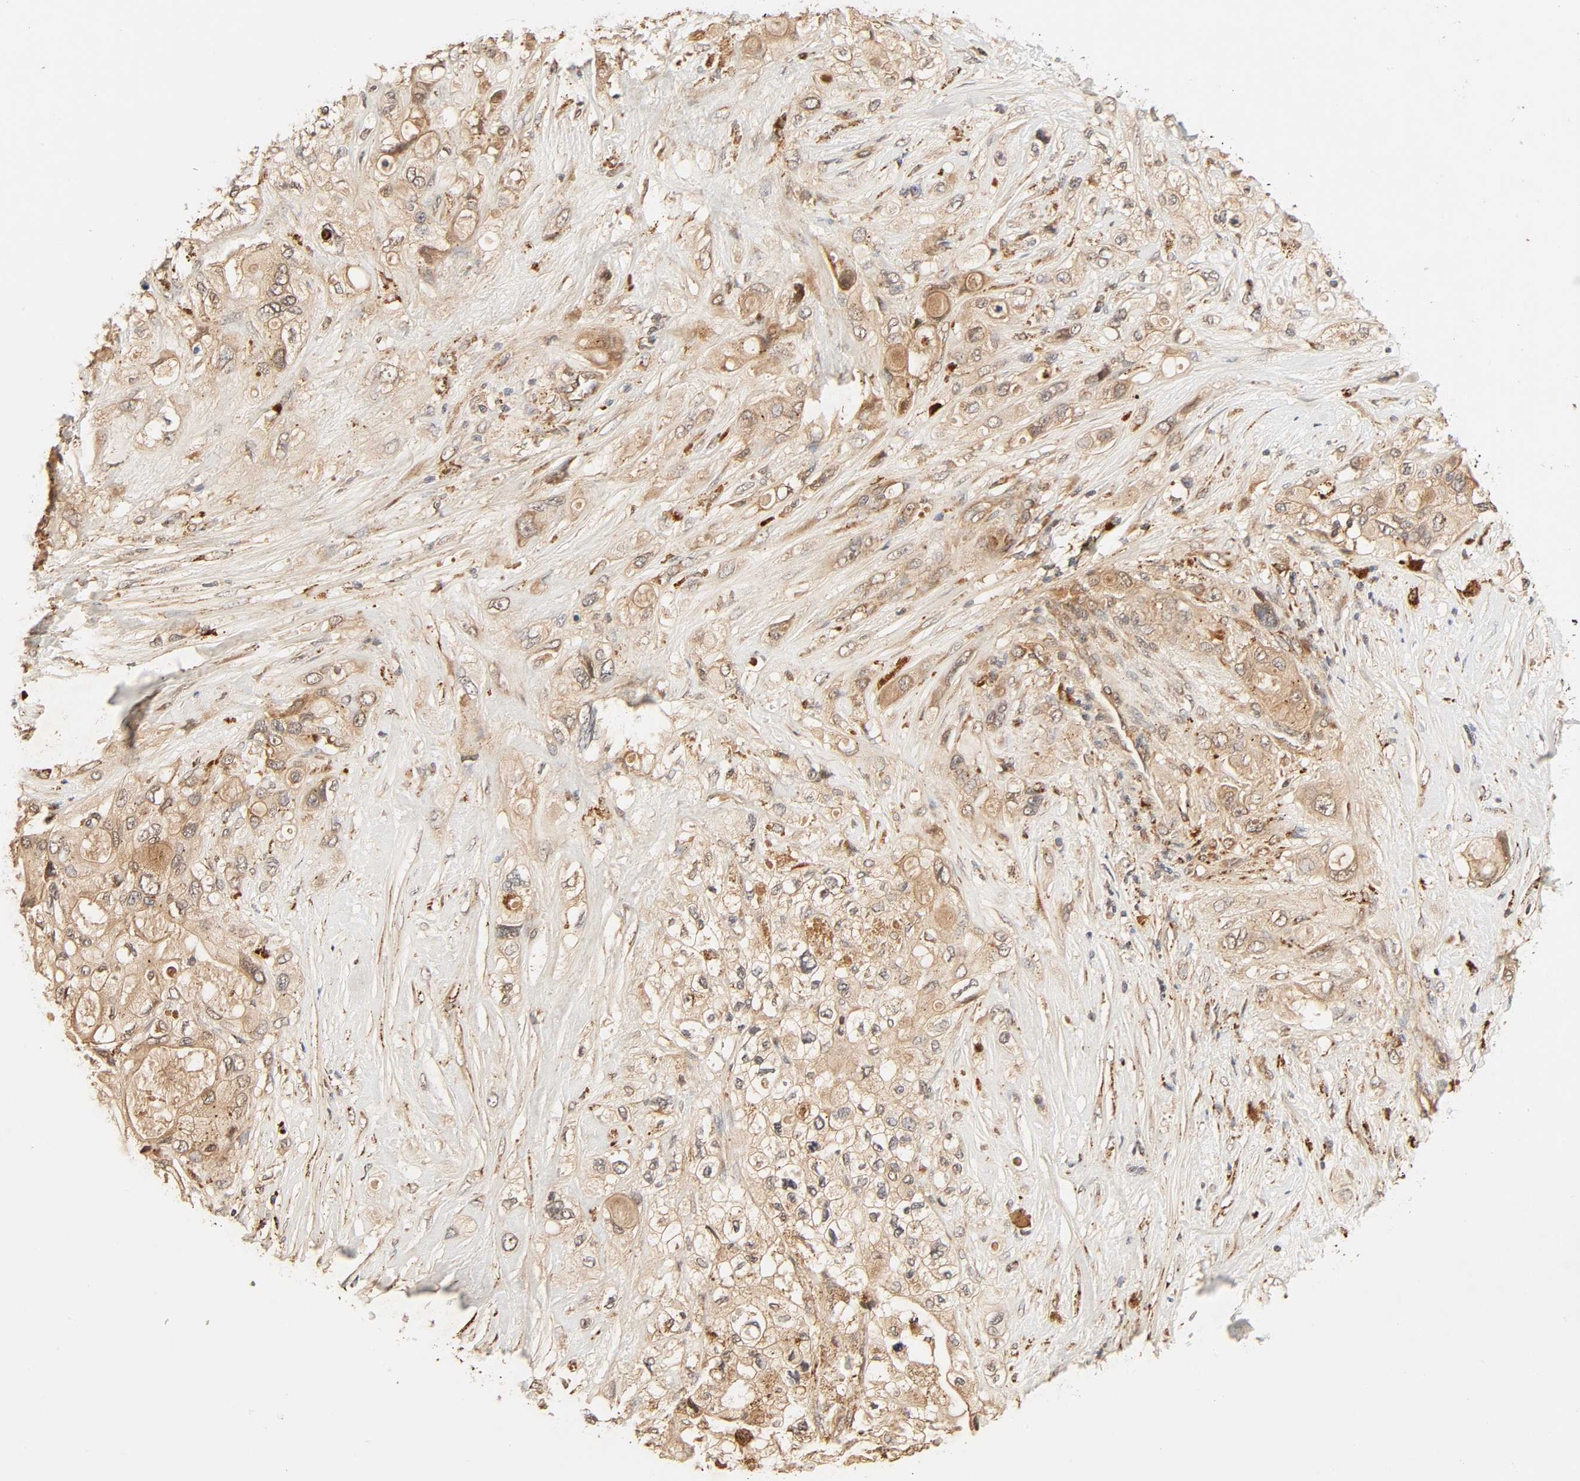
{"staining": {"intensity": "moderate", "quantity": ">75%", "location": "cytoplasmic/membranous"}, "tissue": "pancreatic cancer", "cell_type": "Tumor cells", "image_type": "cancer", "snomed": [{"axis": "morphology", "description": "Adenocarcinoma, NOS"}, {"axis": "topography", "description": "Pancreas"}], "caption": "Immunohistochemistry (IHC) micrograph of neoplastic tissue: human adenocarcinoma (pancreatic) stained using immunohistochemistry displays medium levels of moderate protein expression localized specifically in the cytoplasmic/membranous of tumor cells, appearing as a cytoplasmic/membranous brown color.", "gene": "MAPK6", "patient": {"sex": "female", "age": 59}}